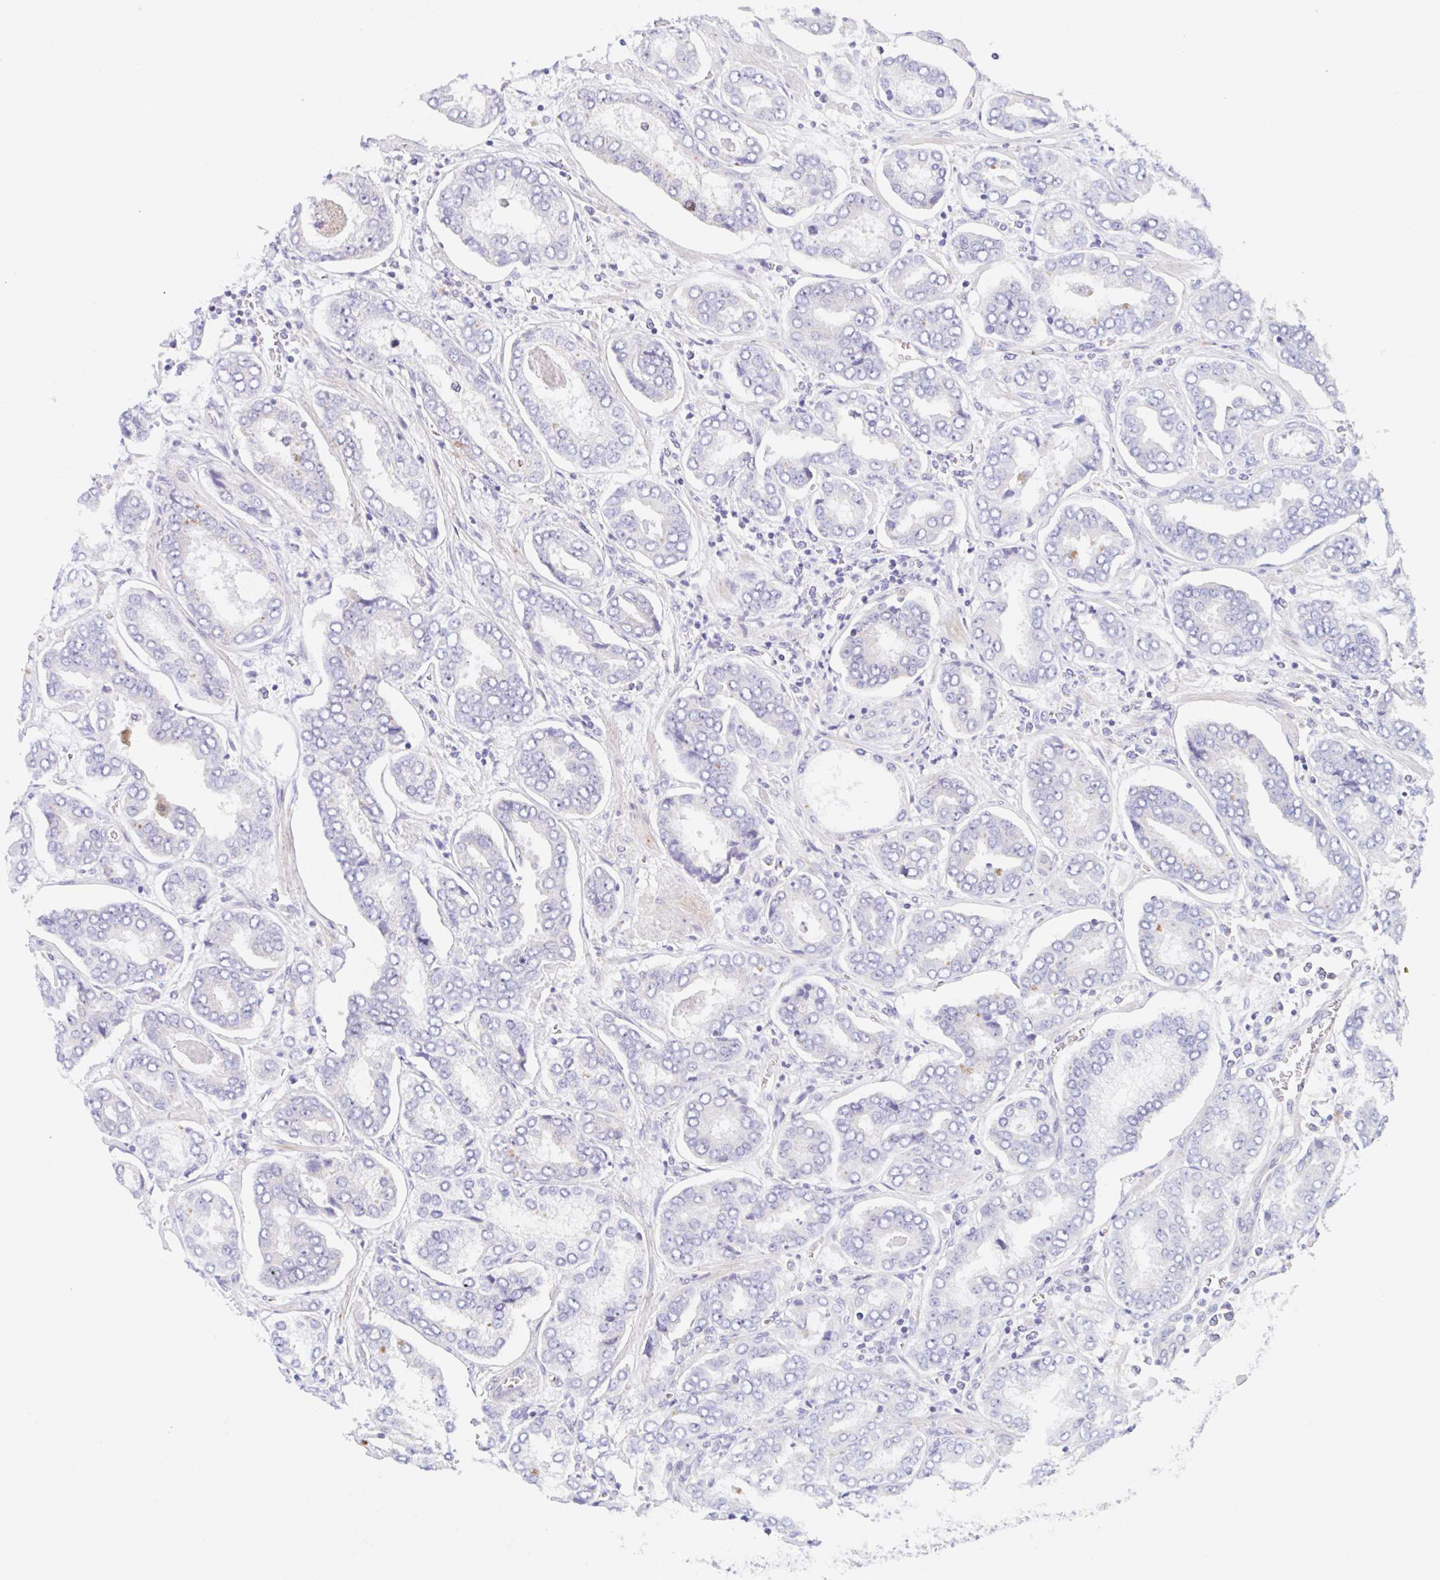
{"staining": {"intensity": "negative", "quantity": "none", "location": "none"}, "tissue": "prostate cancer", "cell_type": "Tumor cells", "image_type": "cancer", "snomed": [{"axis": "morphology", "description": "Adenocarcinoma, High grade"}, {"axis": "topography", "description": "Prostate"}], "caption": "Micrograph shows no protein expression in tumor cells of prostate high-grade adenocarcinoma tissue.", "gene": "TMEM86A", "patient": {"sex": "male", "age": 72}}